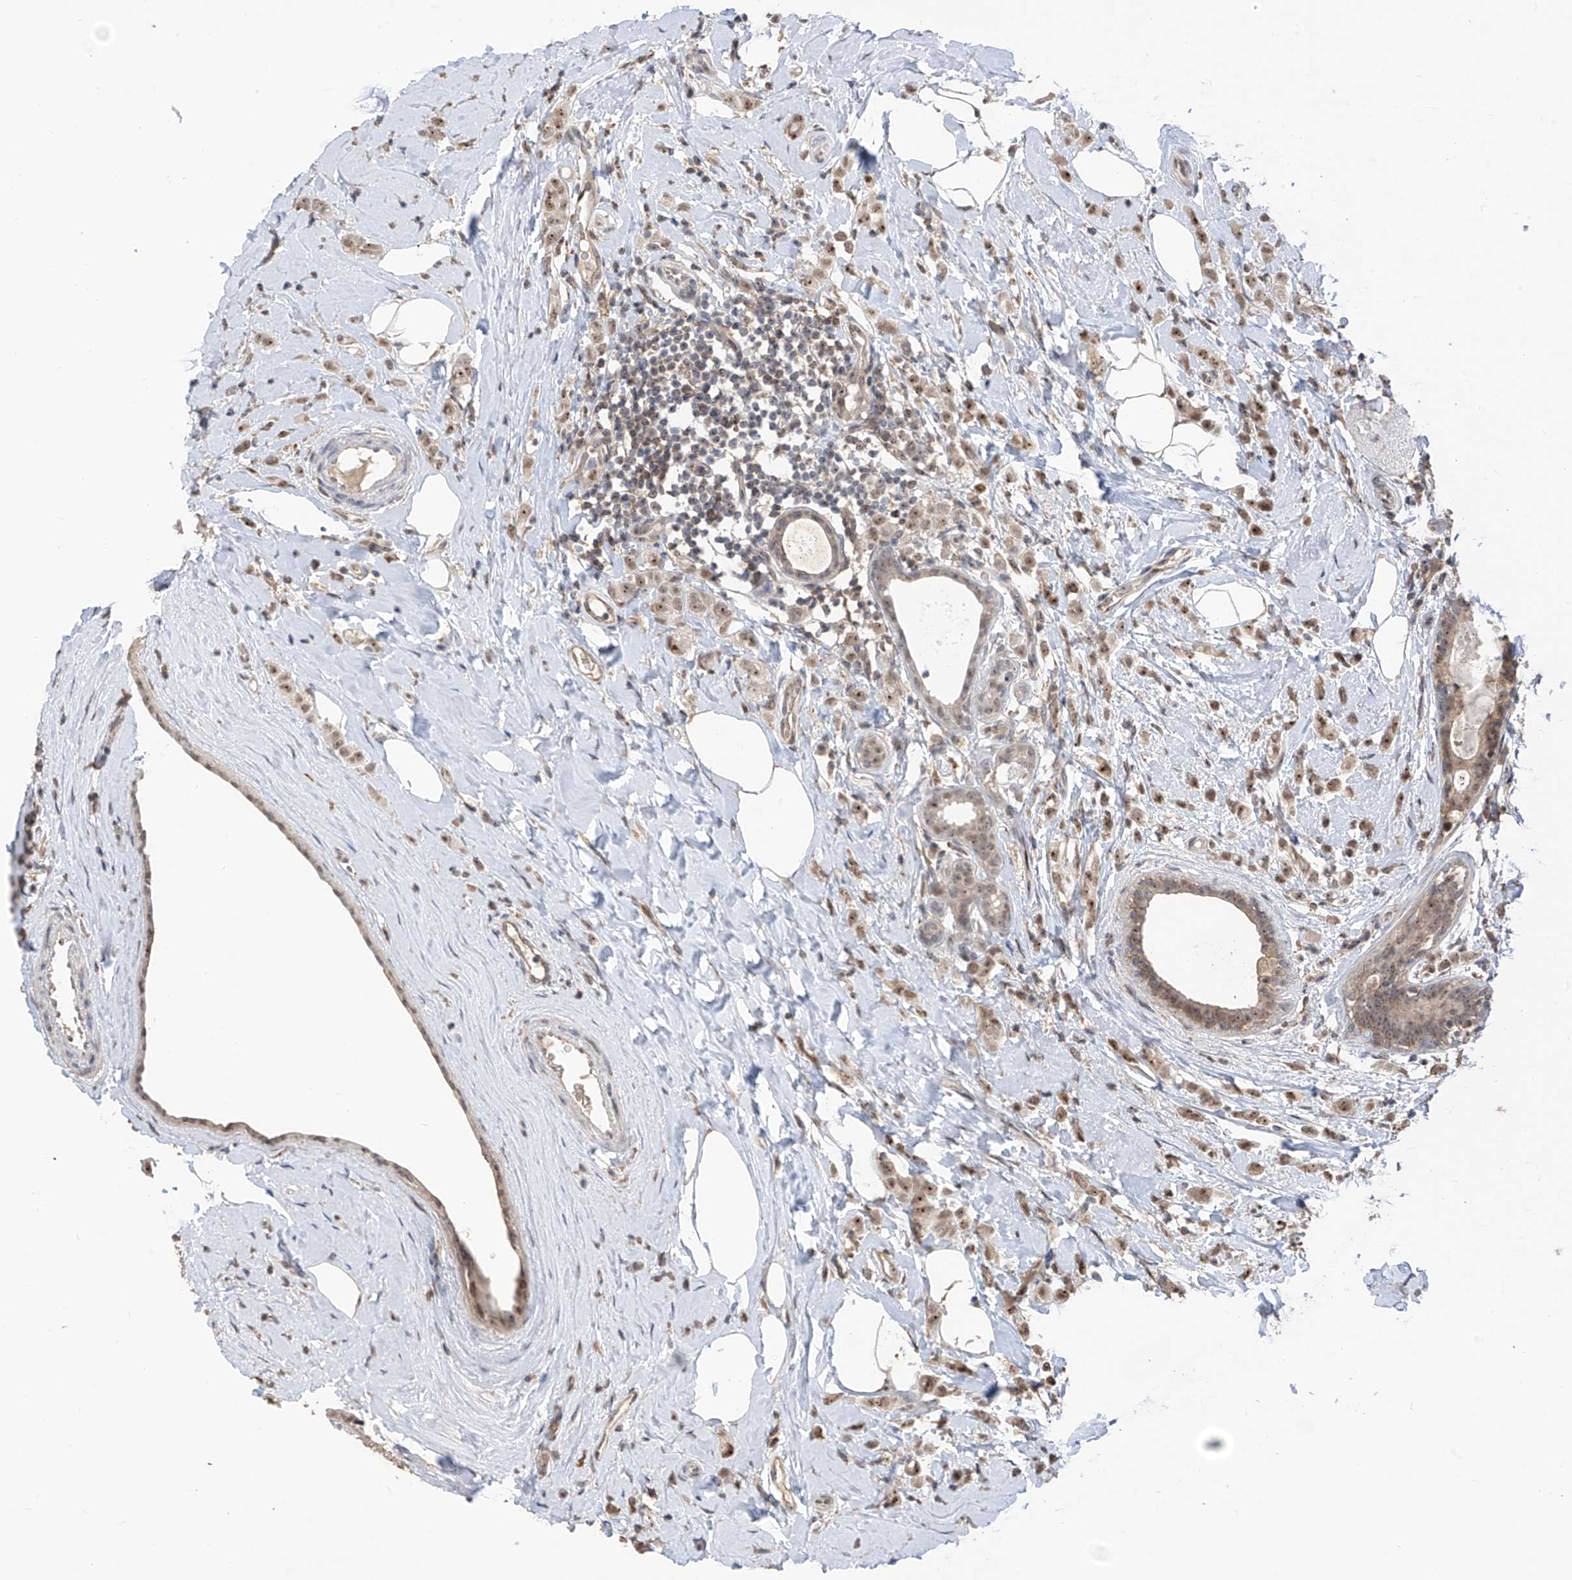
{"staining": {"intensity": "weak", "quantity": ">75%", "location": "nuclear"}, "tissue": "breast cancer", "cell_type": "Tumor cells", "image_type": "cancer", "snomed": [{"axis": "morphology", "description": "Lobular carcinoma"}, {"axis": "topography", "description": "Breast"}], "caption": "Protein expression by immunohistochemistry exhibits weak nuclear positivity in about >75% of tumor cells in breast lobular carcinoma.", "gene": "C1orf131", "patient": {"sex": "female", "age": 47}}